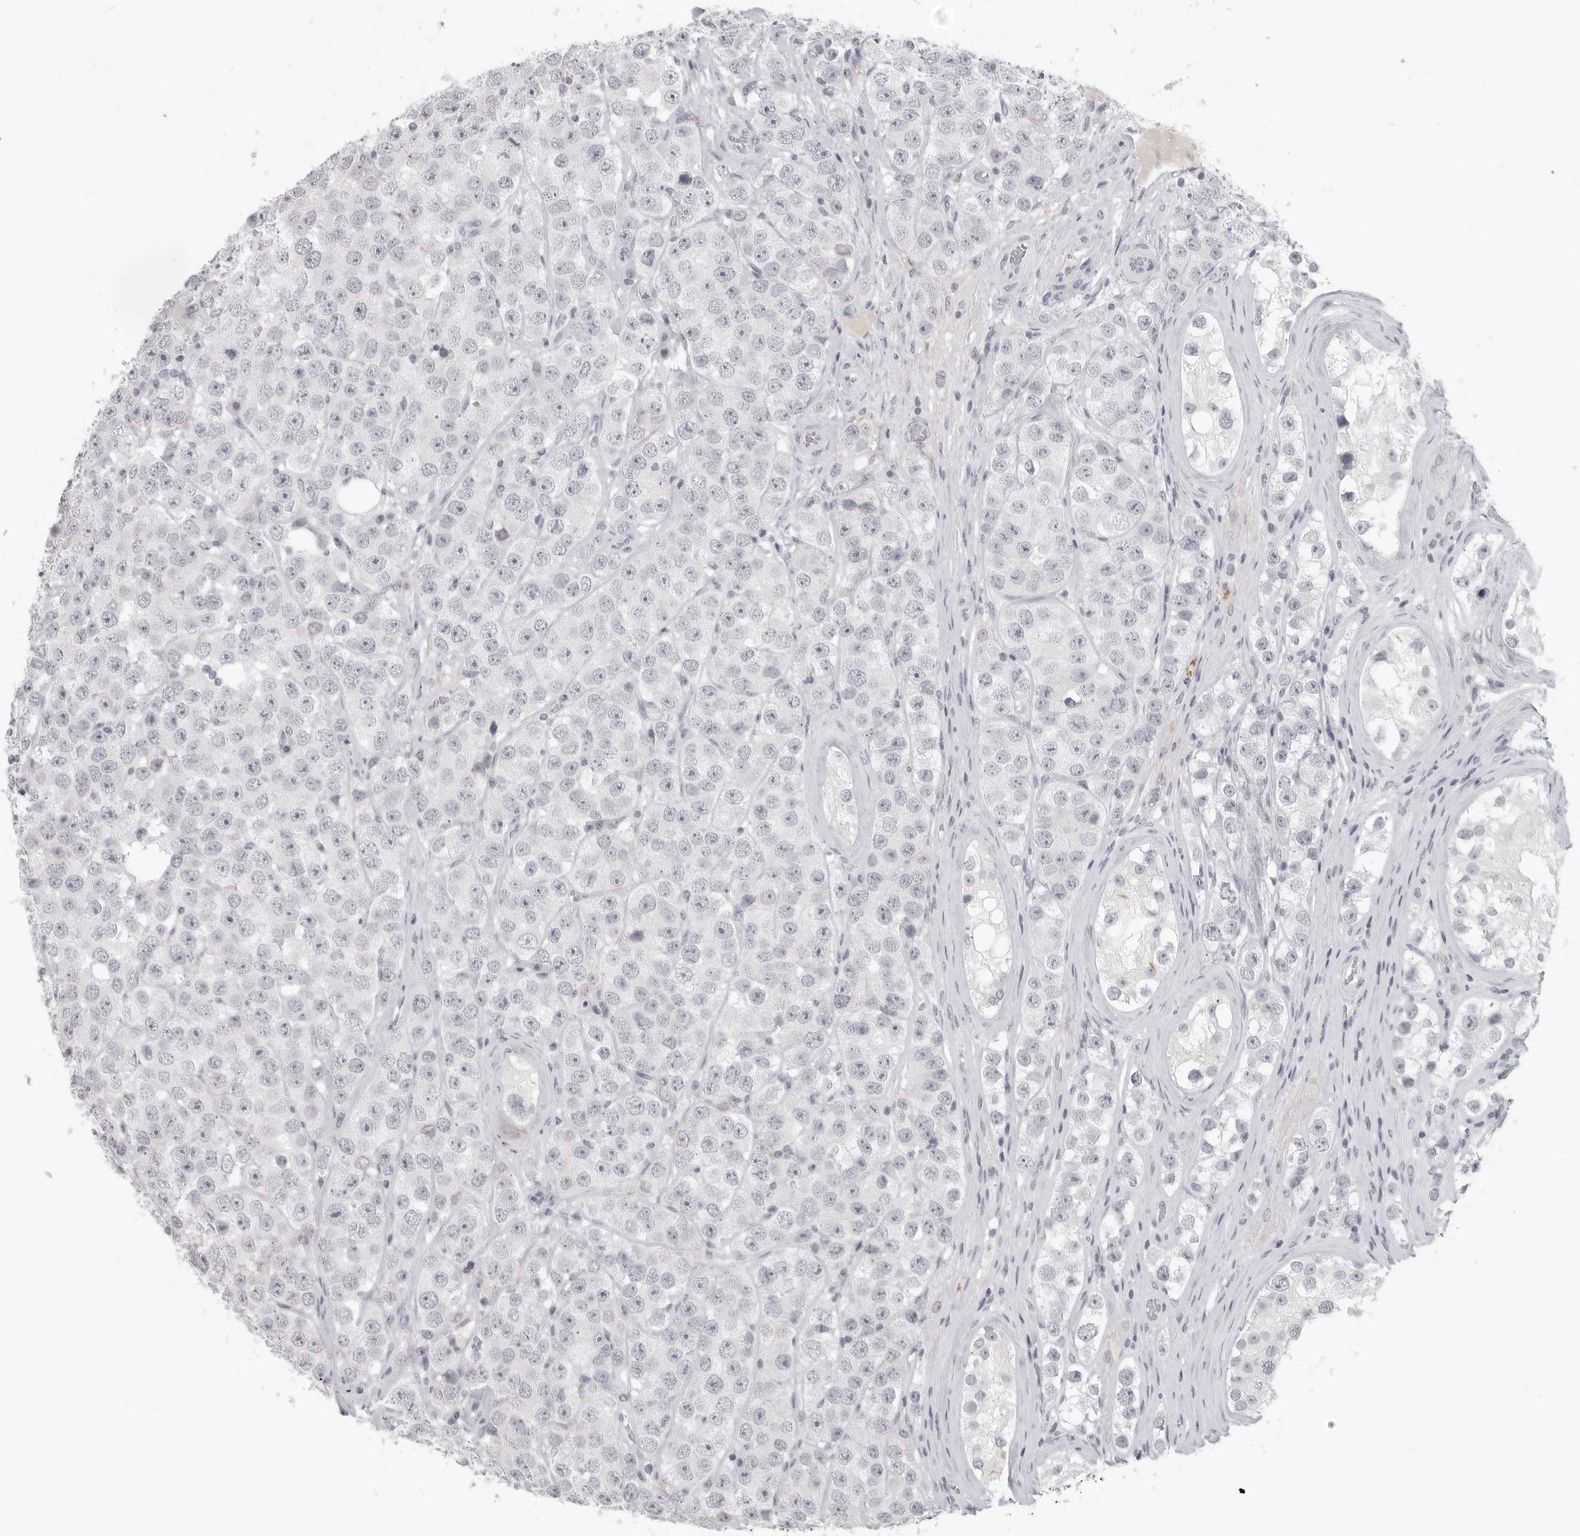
{"staining": {"intensity": "negative", "quantity": "none", "location": "none"}, "tissue": "testis cancer", "cell_type": "Tumor cells", "image_type": "cancer", "snomed": [{"axis": "morphology", "description": "Seminoma, NOS"}, {"axis": "topography", "description": "Testis"}], "caption": "Immunohistochemistry histopathology image of seminoma (testis) stained for a protein (brown), which reveals no expression in tumor cells.", "gene": "BPIFA1", "patient": {"sex": "male", "age": 28}}